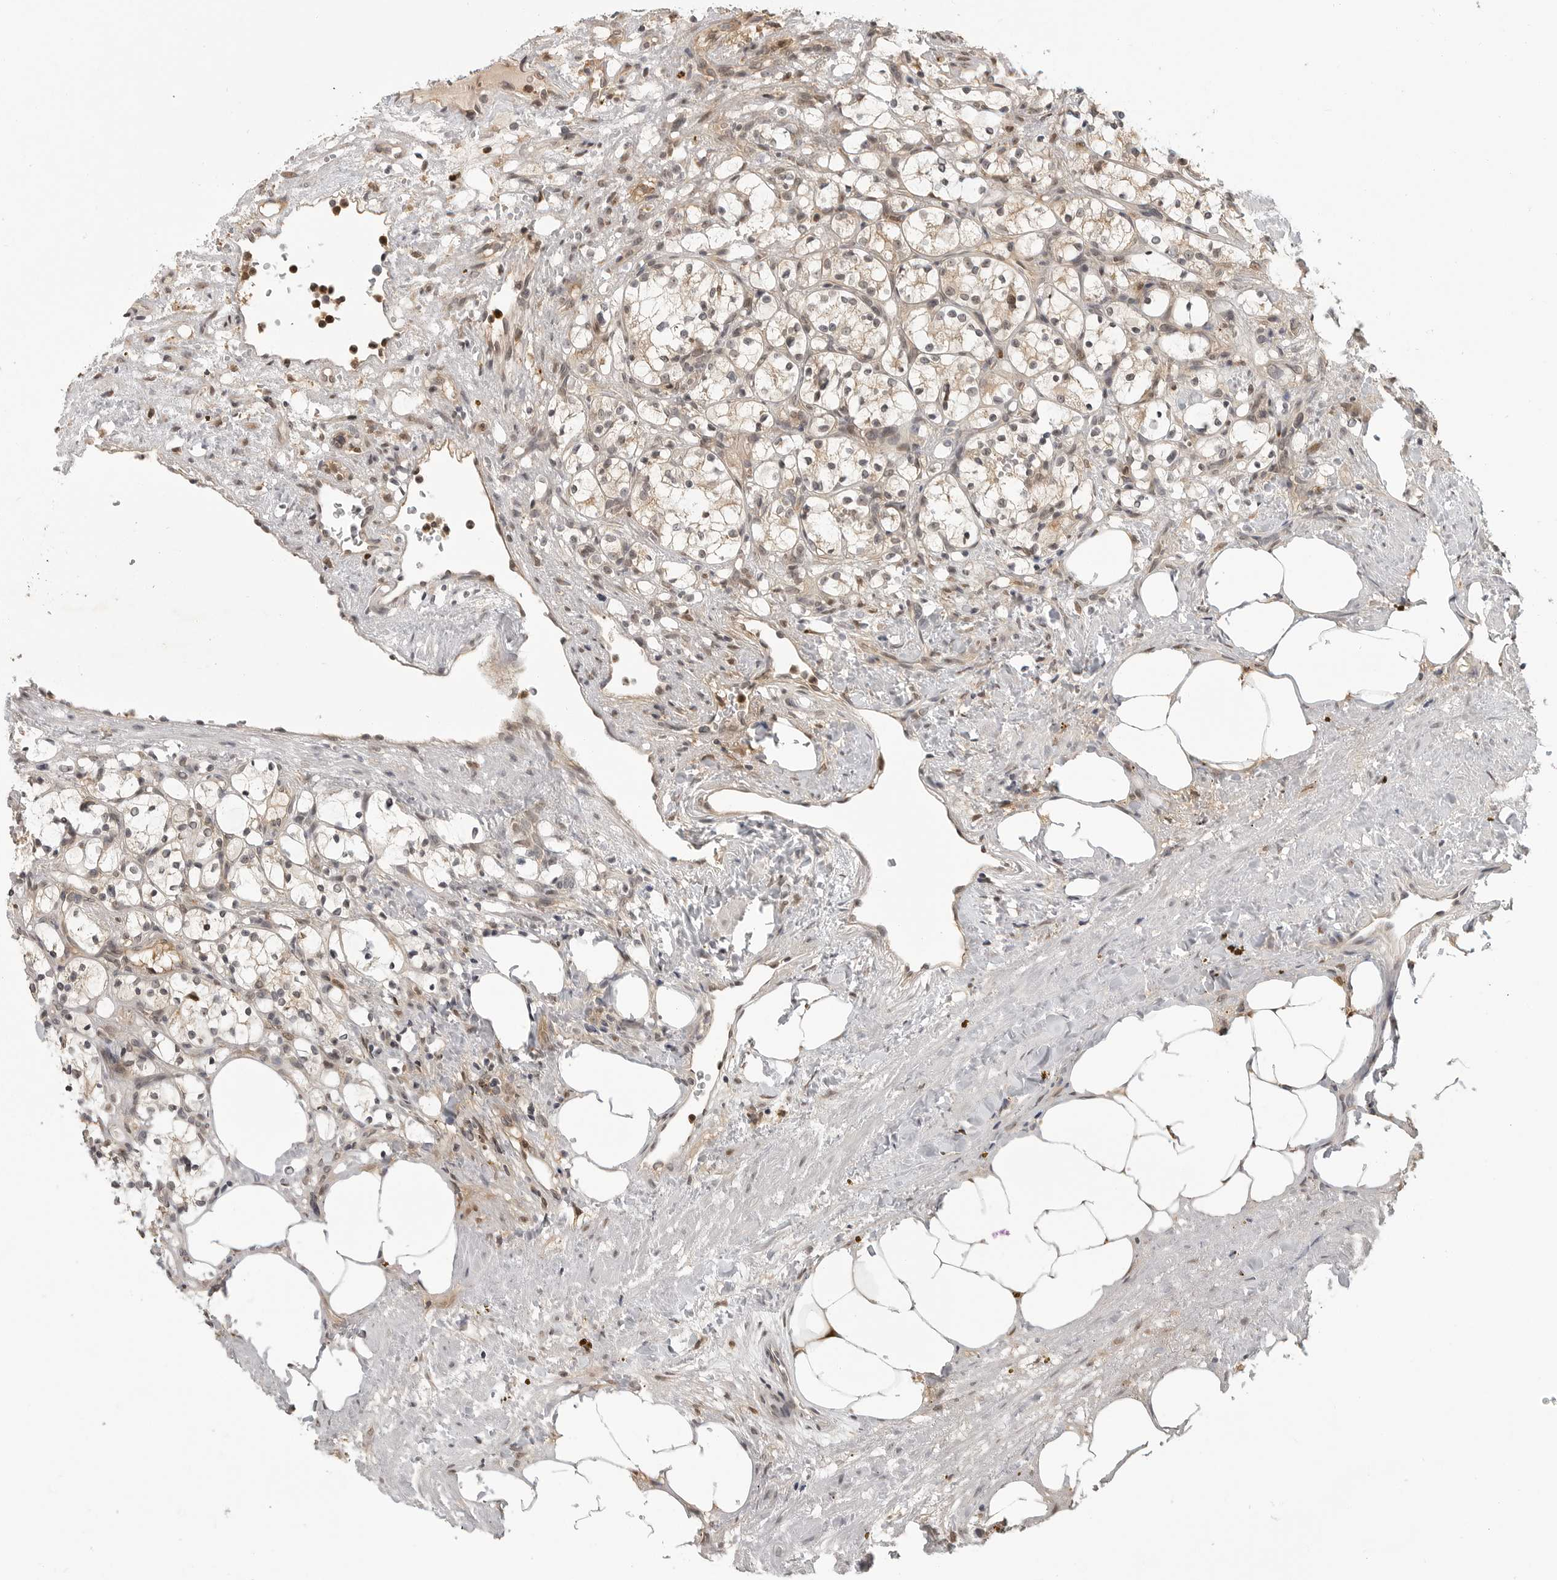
{"staining": {"intensity": "weak", "quantity": ">75%", "location": "cytoplasmic/membranous"}, "tissue": "renal cancer", "cell_type": "Tumor cells", "image_type": "cancer", "snomed": [{"axis": "morphology", "description": "Adenocarcinoma, NOS"}, {"axis": "topography", "description": "Kidney"}], "caption": "Immunohistochemistry (IHC) photomicrograph of neoplastic tissue: human renal adenocarcinoma stained using immunohistochemistry (IHC) exhibits low levels of weak protein expression localized specifically in the cytoplasmic/membranous of tumor cells, appearing as a cytoplasmic/membranous brown color.", "gene": "BMP2K", "patient": {"sex": "female", "age": 69}}